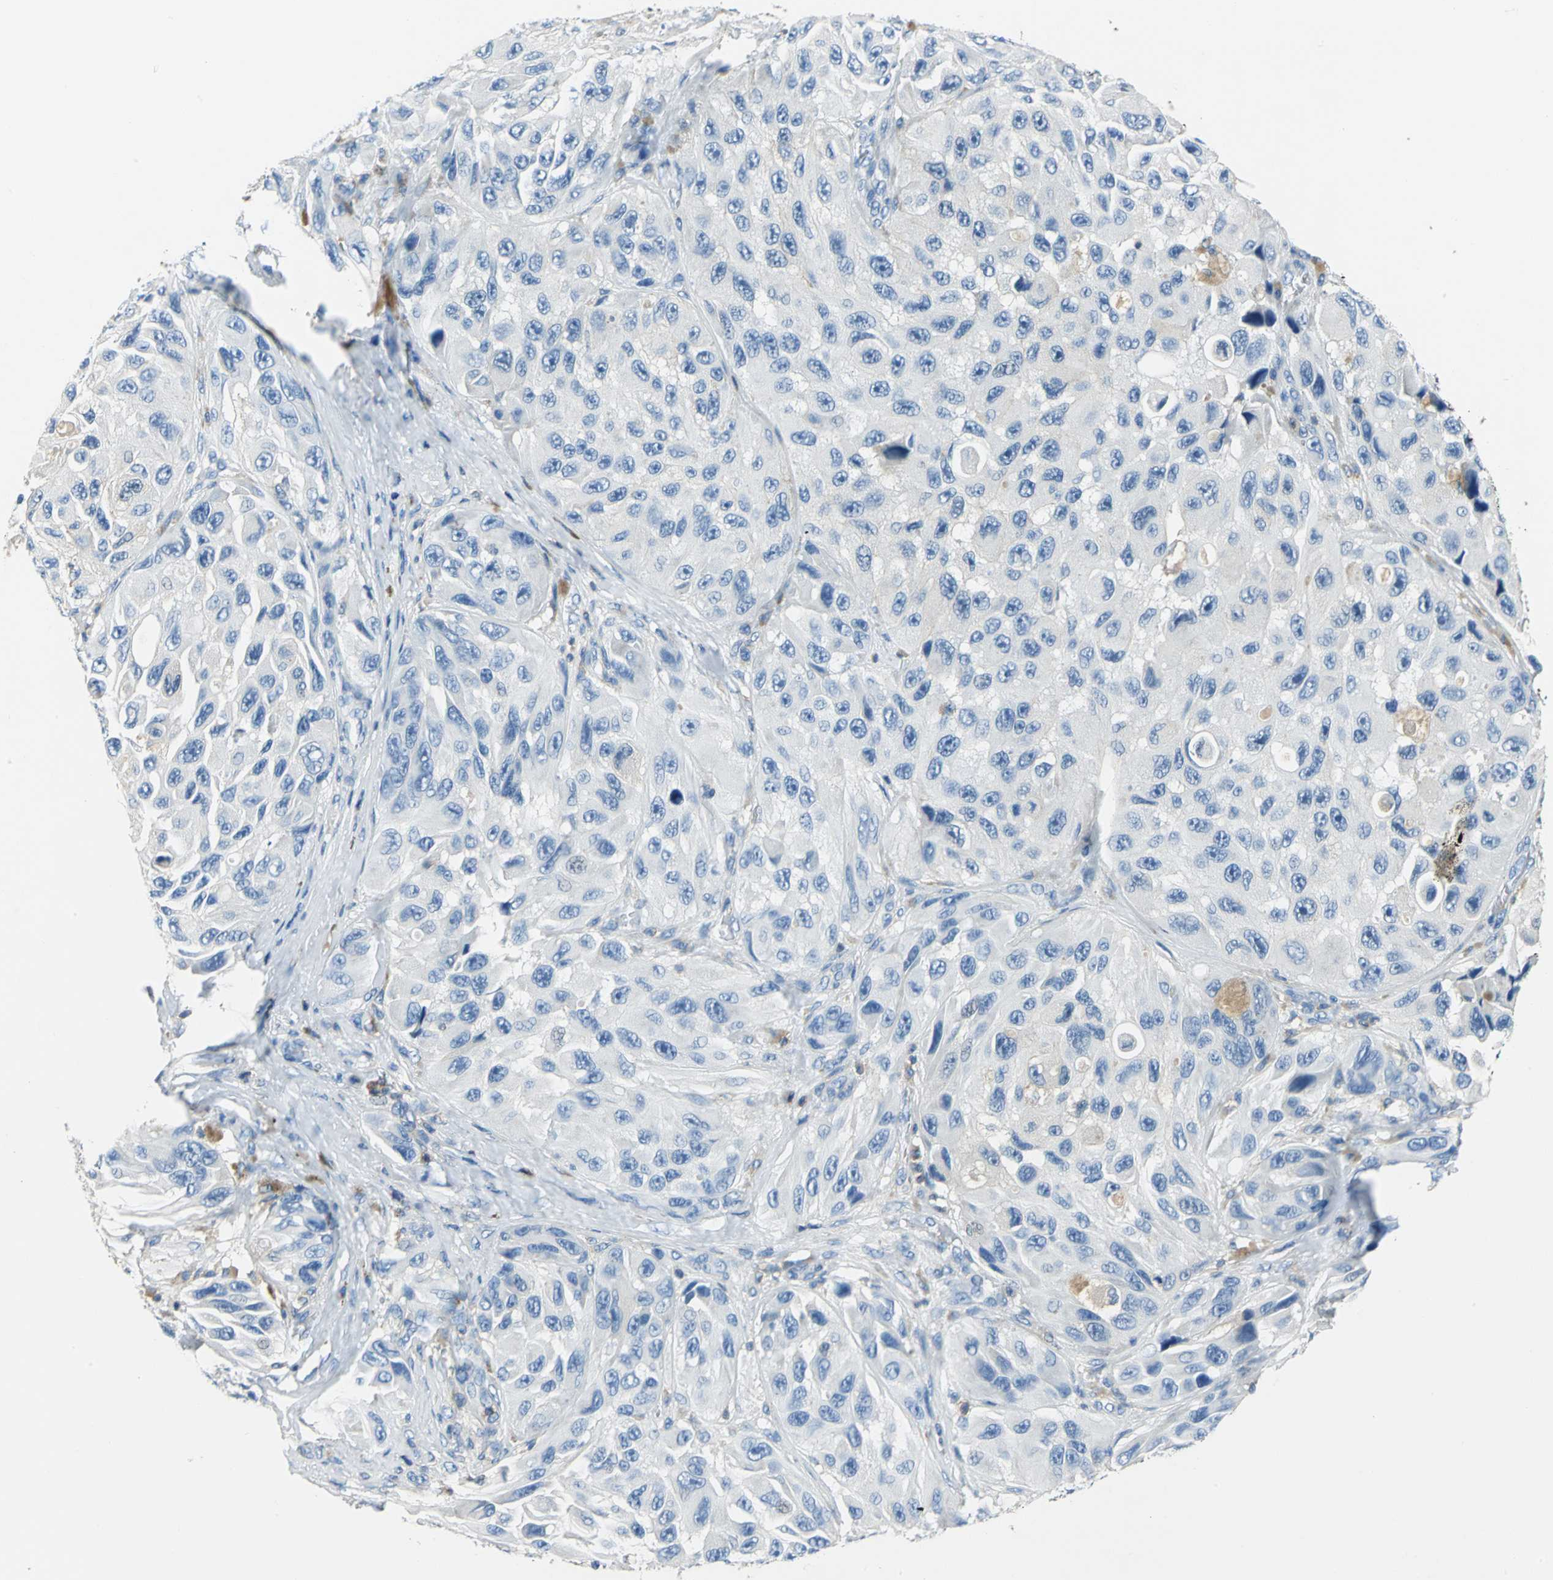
{"staining": {"intensity": "negative", "quantity": "none", "location": "none"}, "tissue": "melanoma", "cell_type": "Tumor cells", "image_type": "cancer", "snomed": [{"axis": "morphology", "description": "Malignant melanoma, NOS"}, {"axis": "topography", "description": "Skin"}], "caption": "Protein analysis of malignant melanoma exhibits no significant expression in tumor cells.", "gene": "SEPTIN6", "patient": {"sex": "female", "age": 73}}